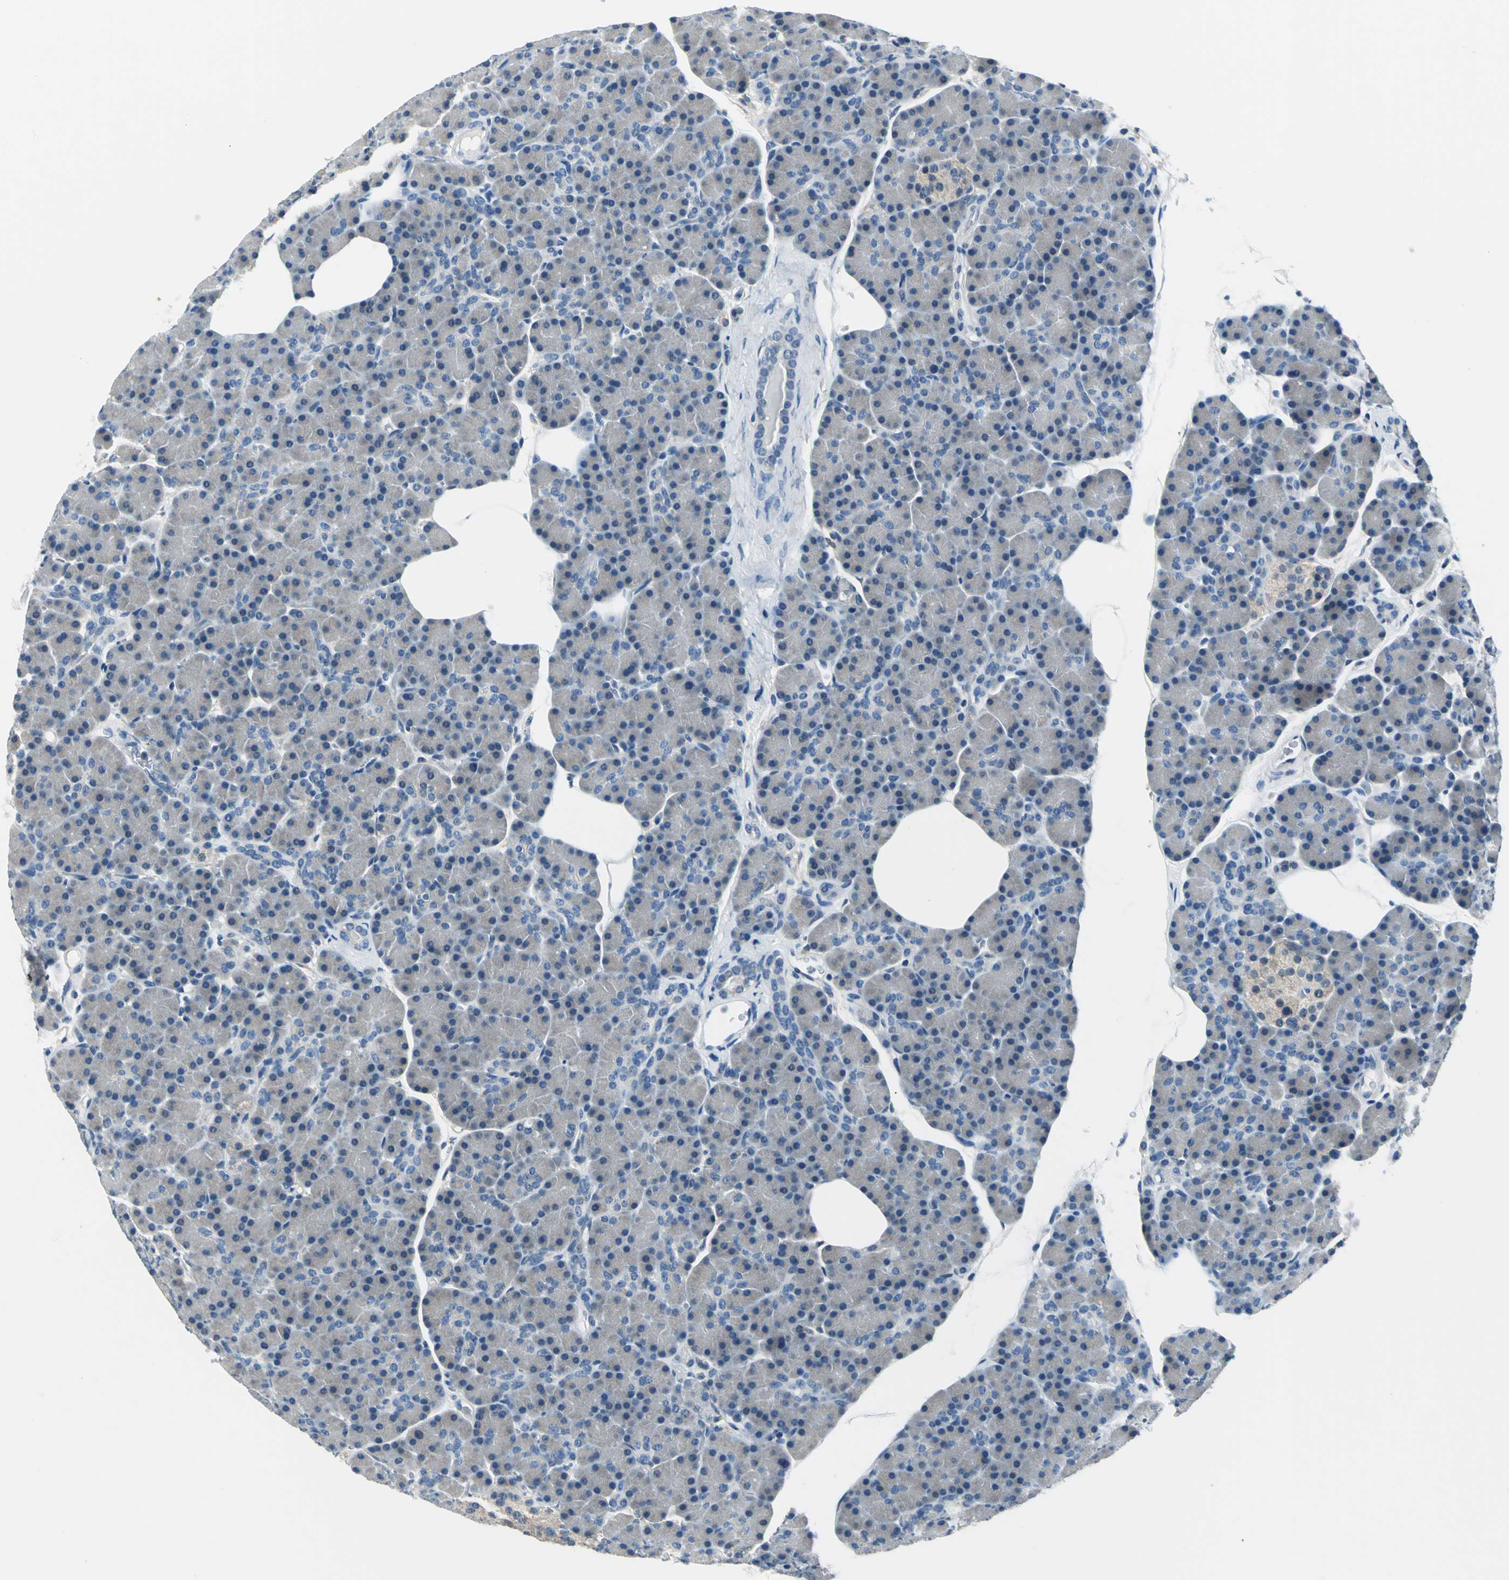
{"staining": {"intensity": "weak", "quantity": "25%-75%", "location": "cytoplasmic/membranous"}, "tissue": "pancreas", "cell_type": "Exocrine glandular cells", "image_type": "normal", "snomed": [{"axis": "morphology", "description": "Normal tissue, NOS"}, {"axis": "topography", "description": "Pancreas"}], "caption": "Immunohistochemical staining of benign human pancreas reveals weak cytoplasmic/membranous protein positivity in about 25%-75% of exocrine glandular cells. The protein of interest is stained brown, and the nuclei are stained in blue (DAB (3,3'-diaminobenzidine) IHC with brightfield microscopy, high magnification).", "gene": "ZNF415", "patient": {"sex": "female", "age": 43}}